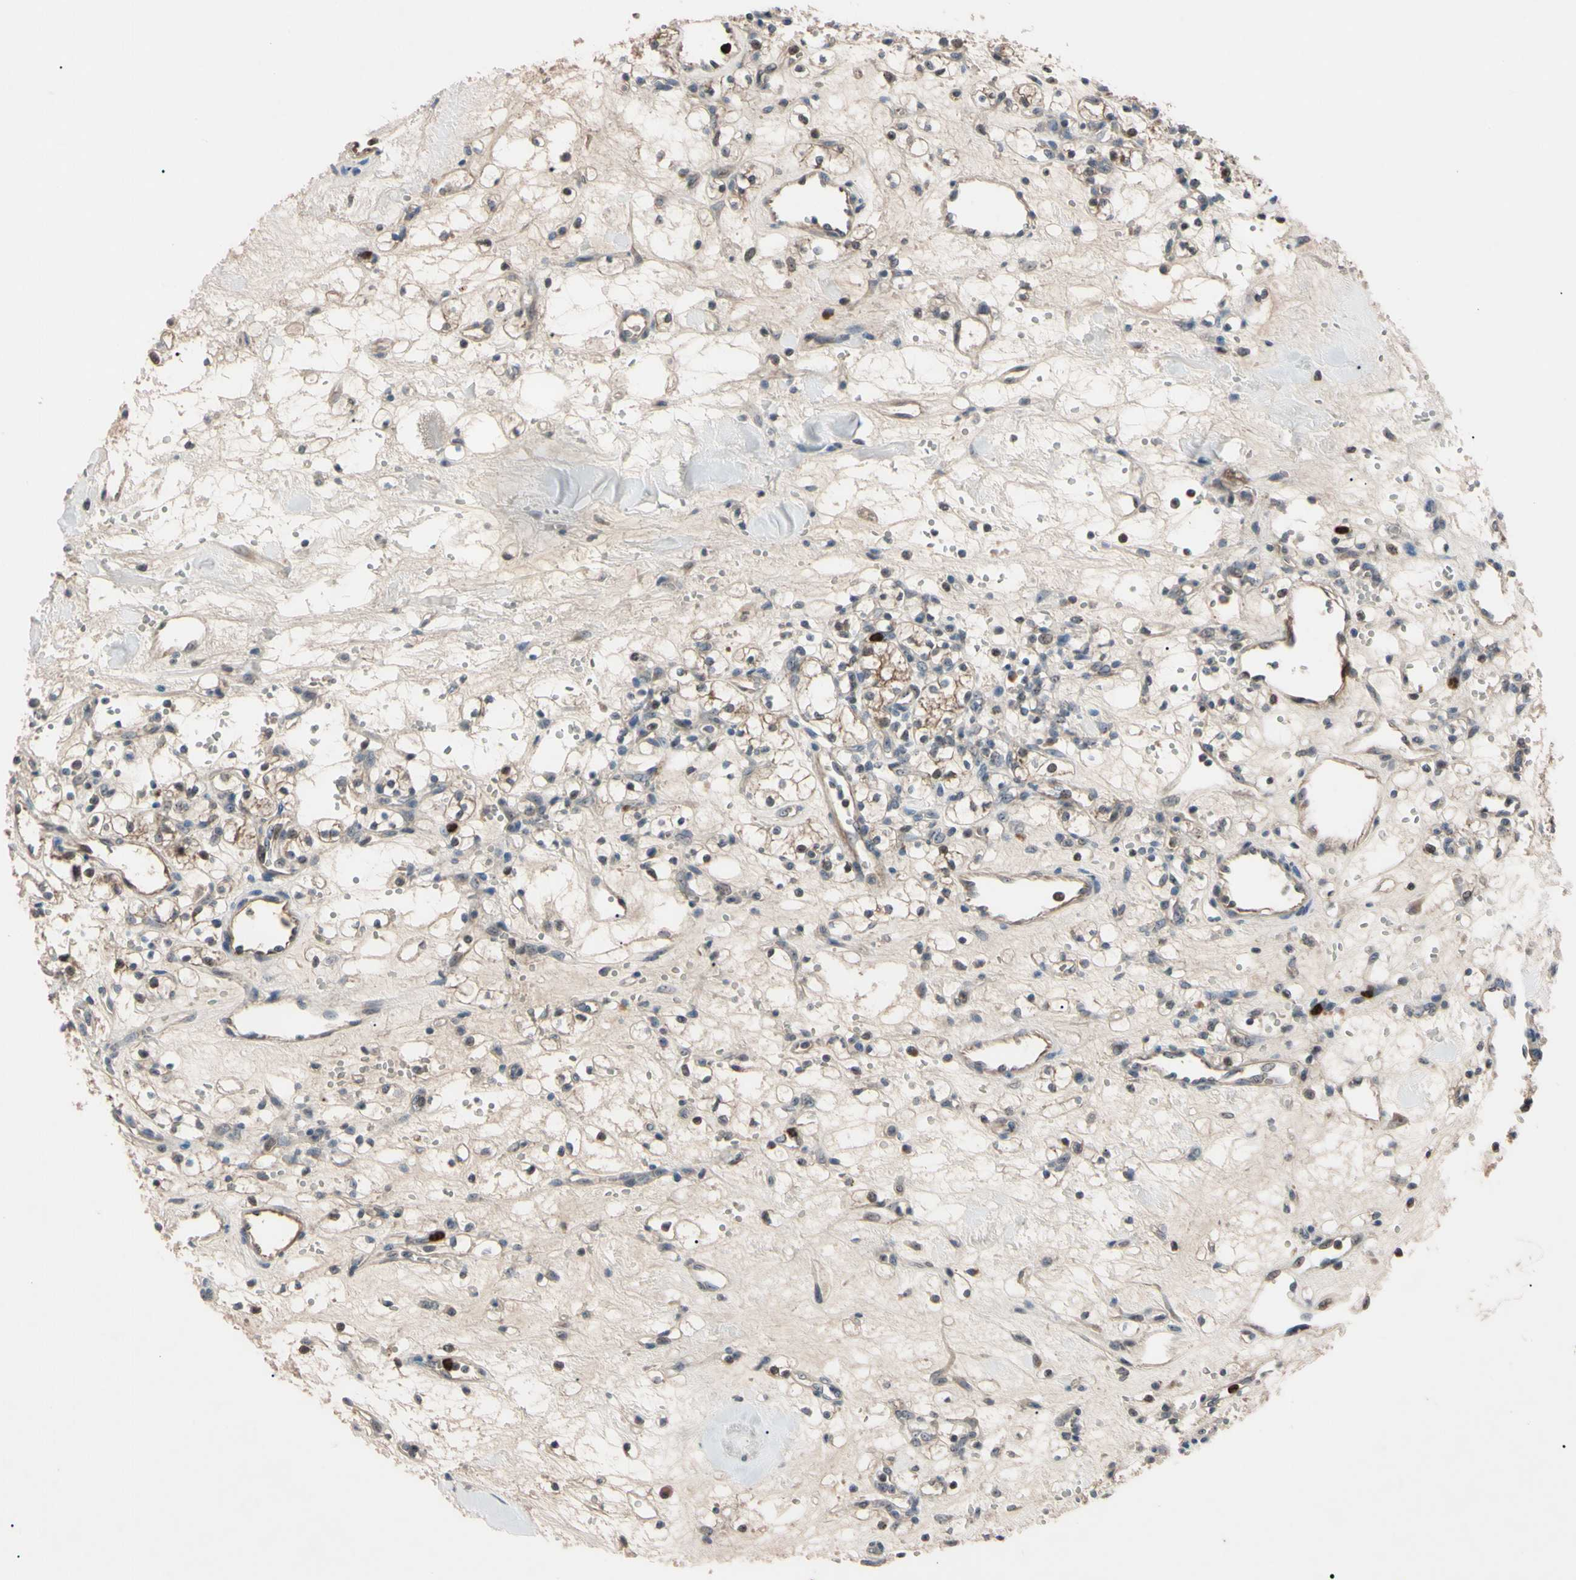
{"staining": {"intensity": "strong", "quantity": "<25%", "location": "cytoplasmic/membranous,nuclear"}, "tissue": "renal cancer", "cell_type": "Tumor cells", "image_type": "cancer", "snomed": [{"axis": "morphology", "description": "Adenocarcinoma, NOS"}, {"axis": "topography", "description": "Kidney"}], "caption": "A brown stain highlights strong cytoplasmic/membranous and nuclear expression of a protein in adenocarcinoma (renal) tumor cells.", "gene": "TRAF5", "patient": {"sex": "female", "age": 60}}